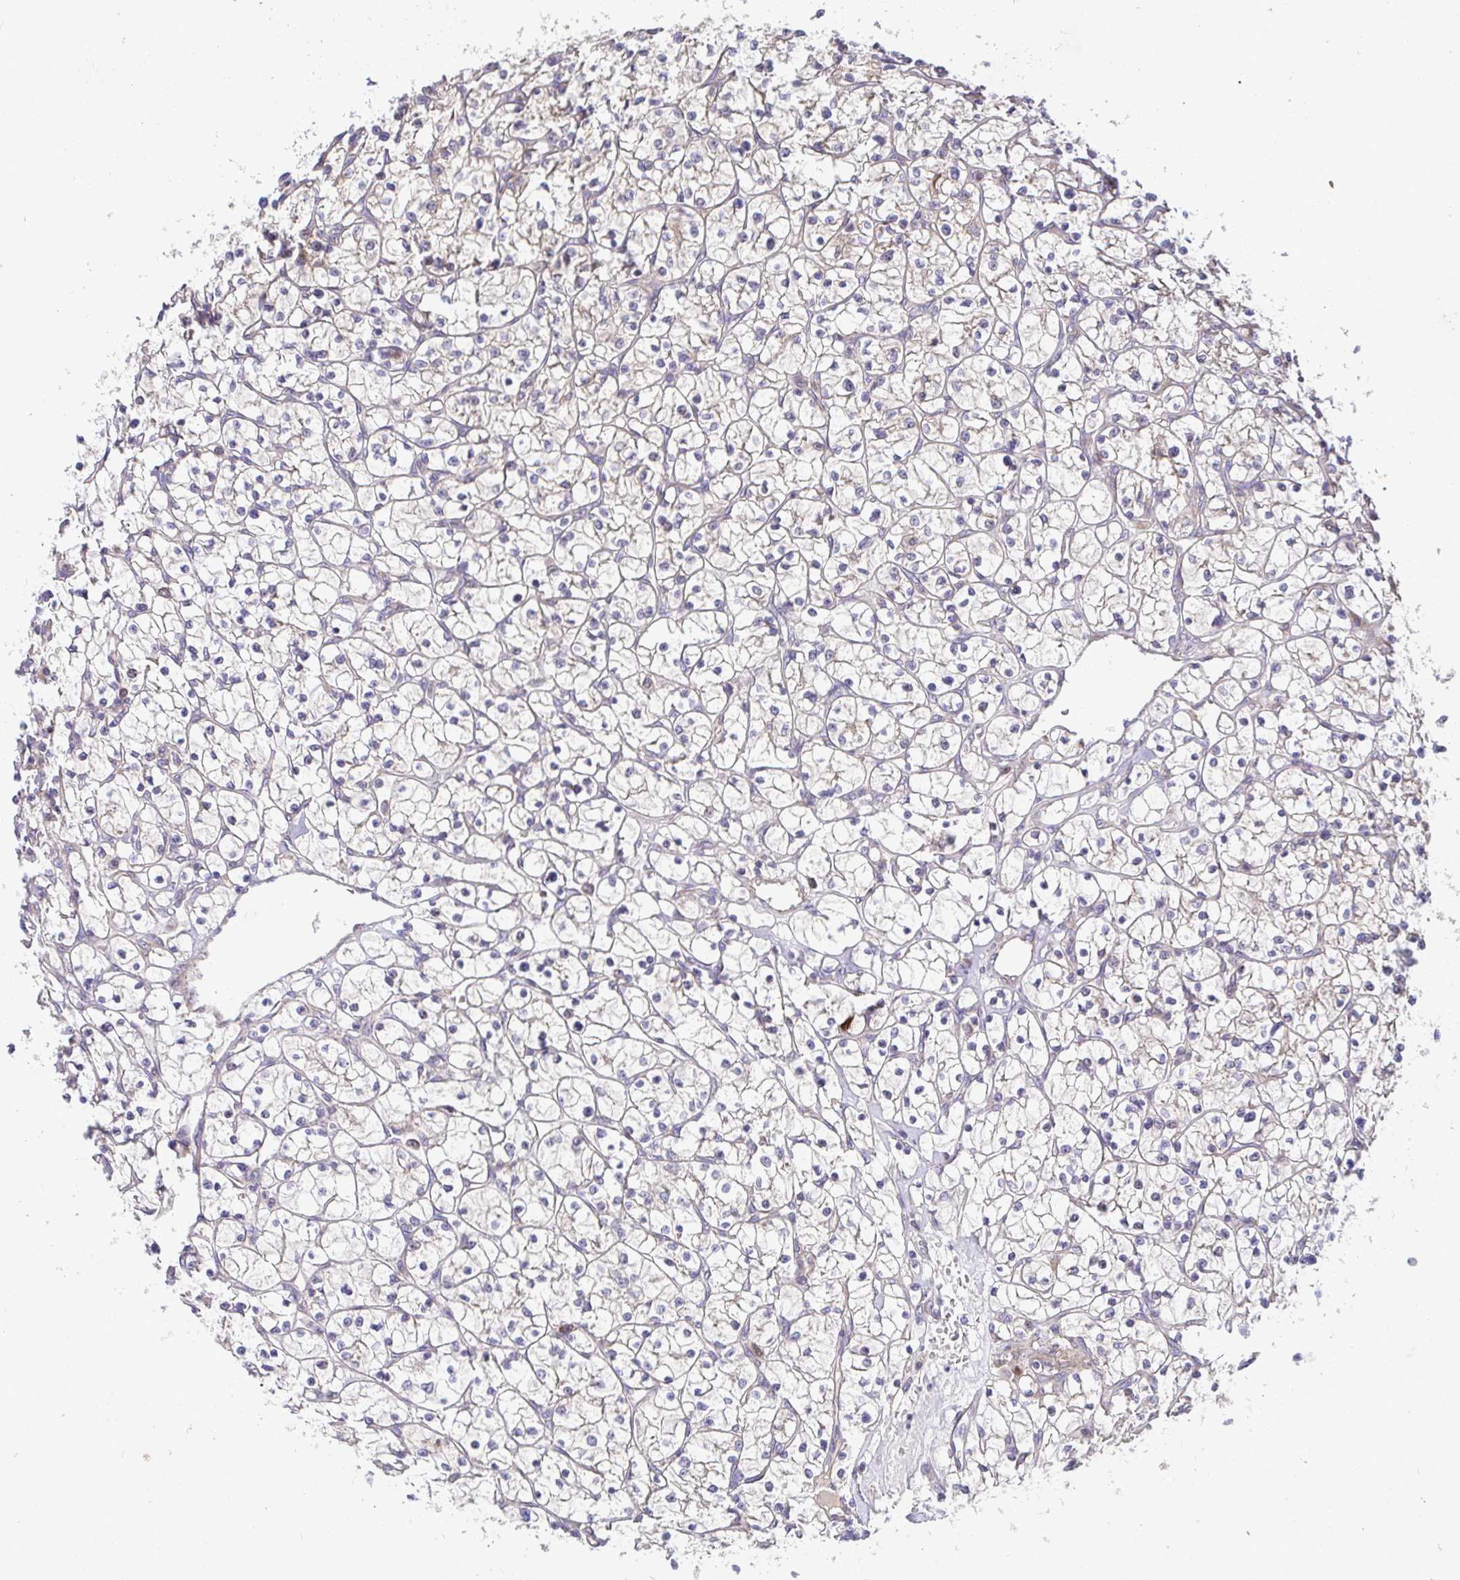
{"staining": {"intensity": "weak", "quantity": "<25%", "location": "cytoplasmic/membranous"}, "tissue": "renal cancer", "cell_type": "Tumor cells", "image_type": "cancer", "snomed": [{"axis": "morphology", "description": "Adenocarcinoma, NOS"}, {"axis": "topography", "description": "Kidney"}], "caption": "DAB (3,3'-diaminobenzidine) immunohistochemical staining of renal cancer exhibits no significant staining in tumor cells.", "gene": "ELP1", "patient": {"sex": "female", "age": 64}}